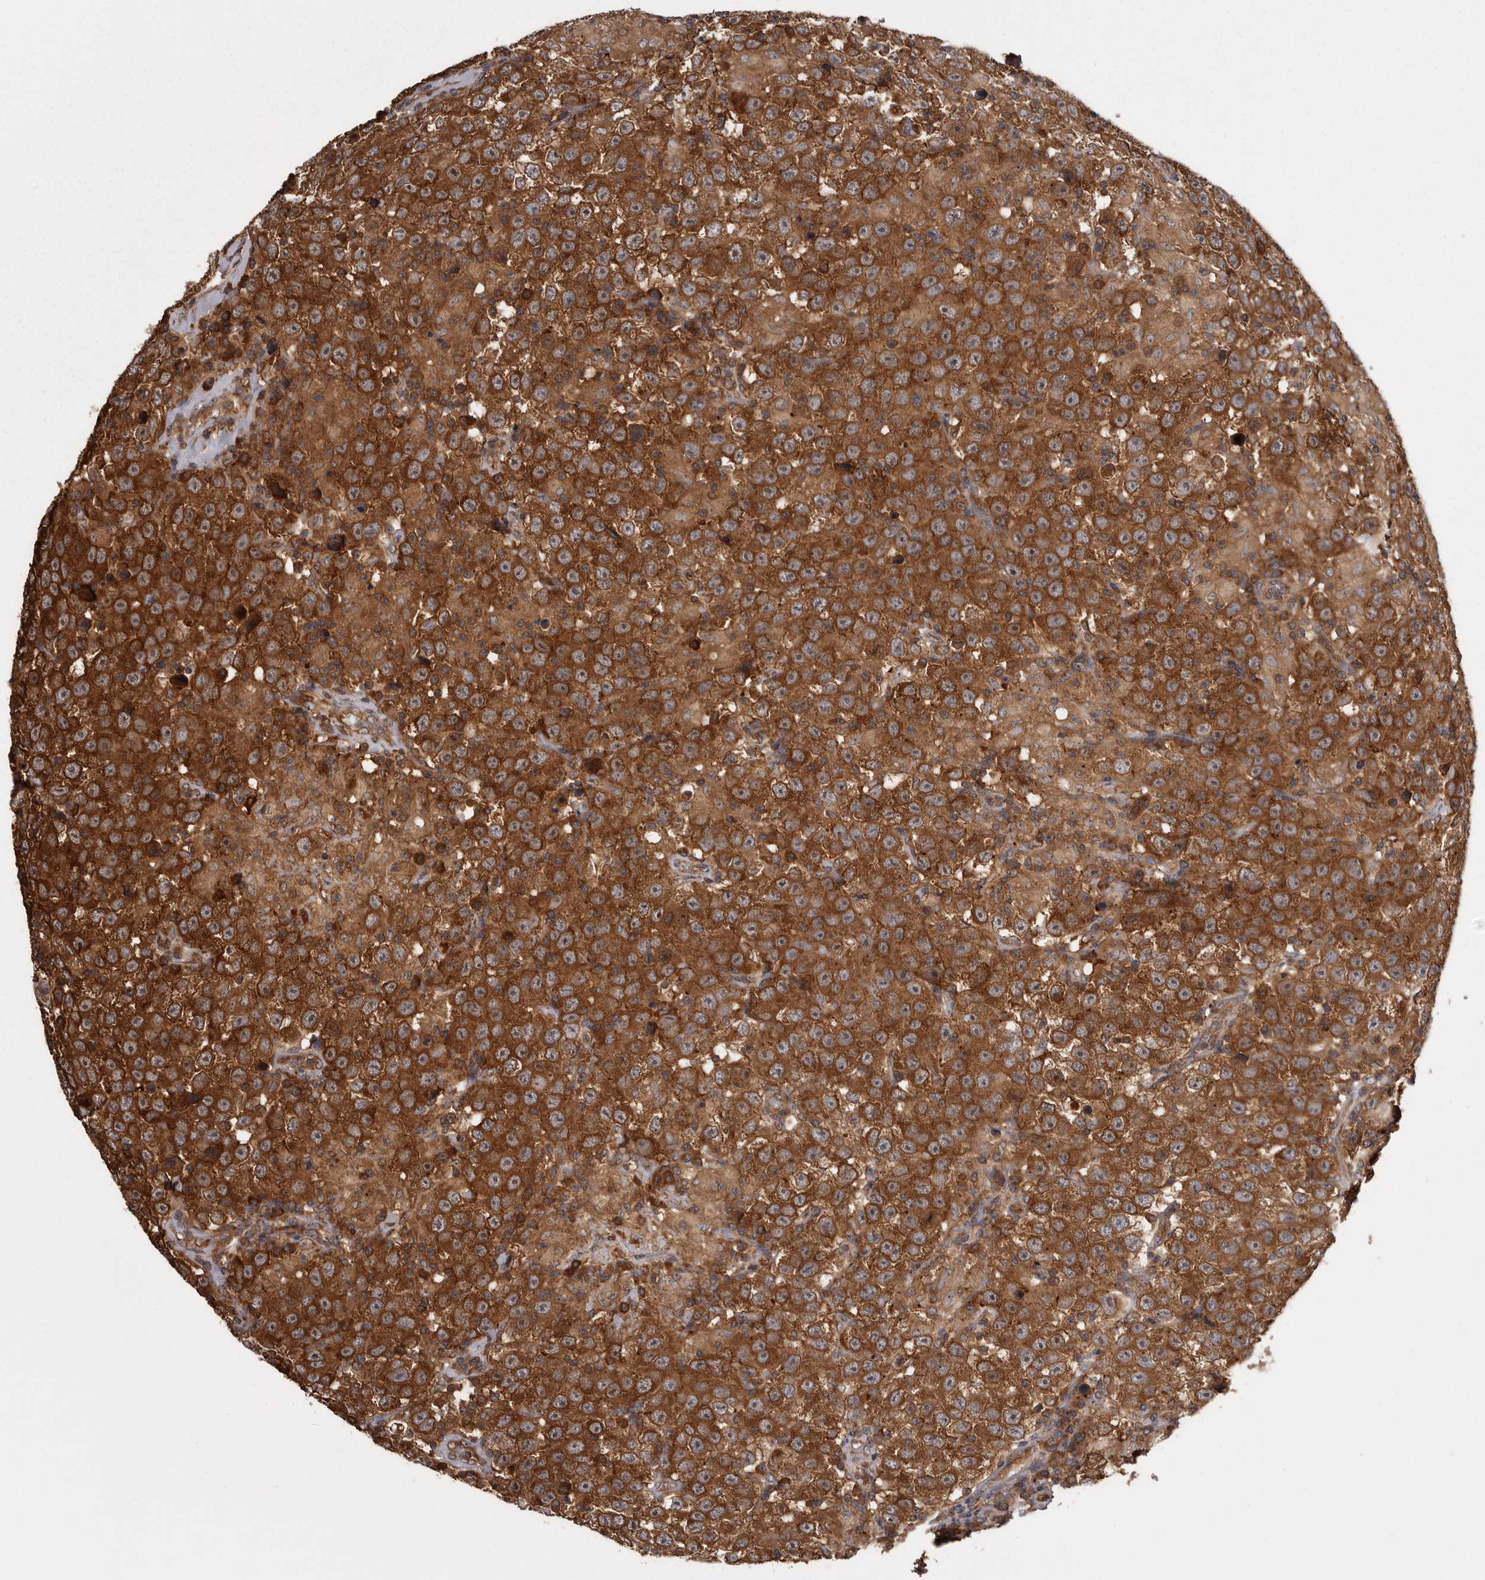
{"staining": {"intensity": "strong", "quantity": ">75%", "location": "cytoplasmic/membranous"}, "tissue": "testis cancer", "cell_type": "Tumor cells", "image_type": "cancer", "snomed": [{"axis": "morphology", "description": "Seminoma, NOS"}, {"axis": "topography", "description": "Testis"}], "caption": "This is an image of IHC staining of testis seminoma, which shows strong staining in the cytoplasmic/membranous of tumor cells.", "gene": "DARS1", "patient": {"sex": "male", "age": 41}}